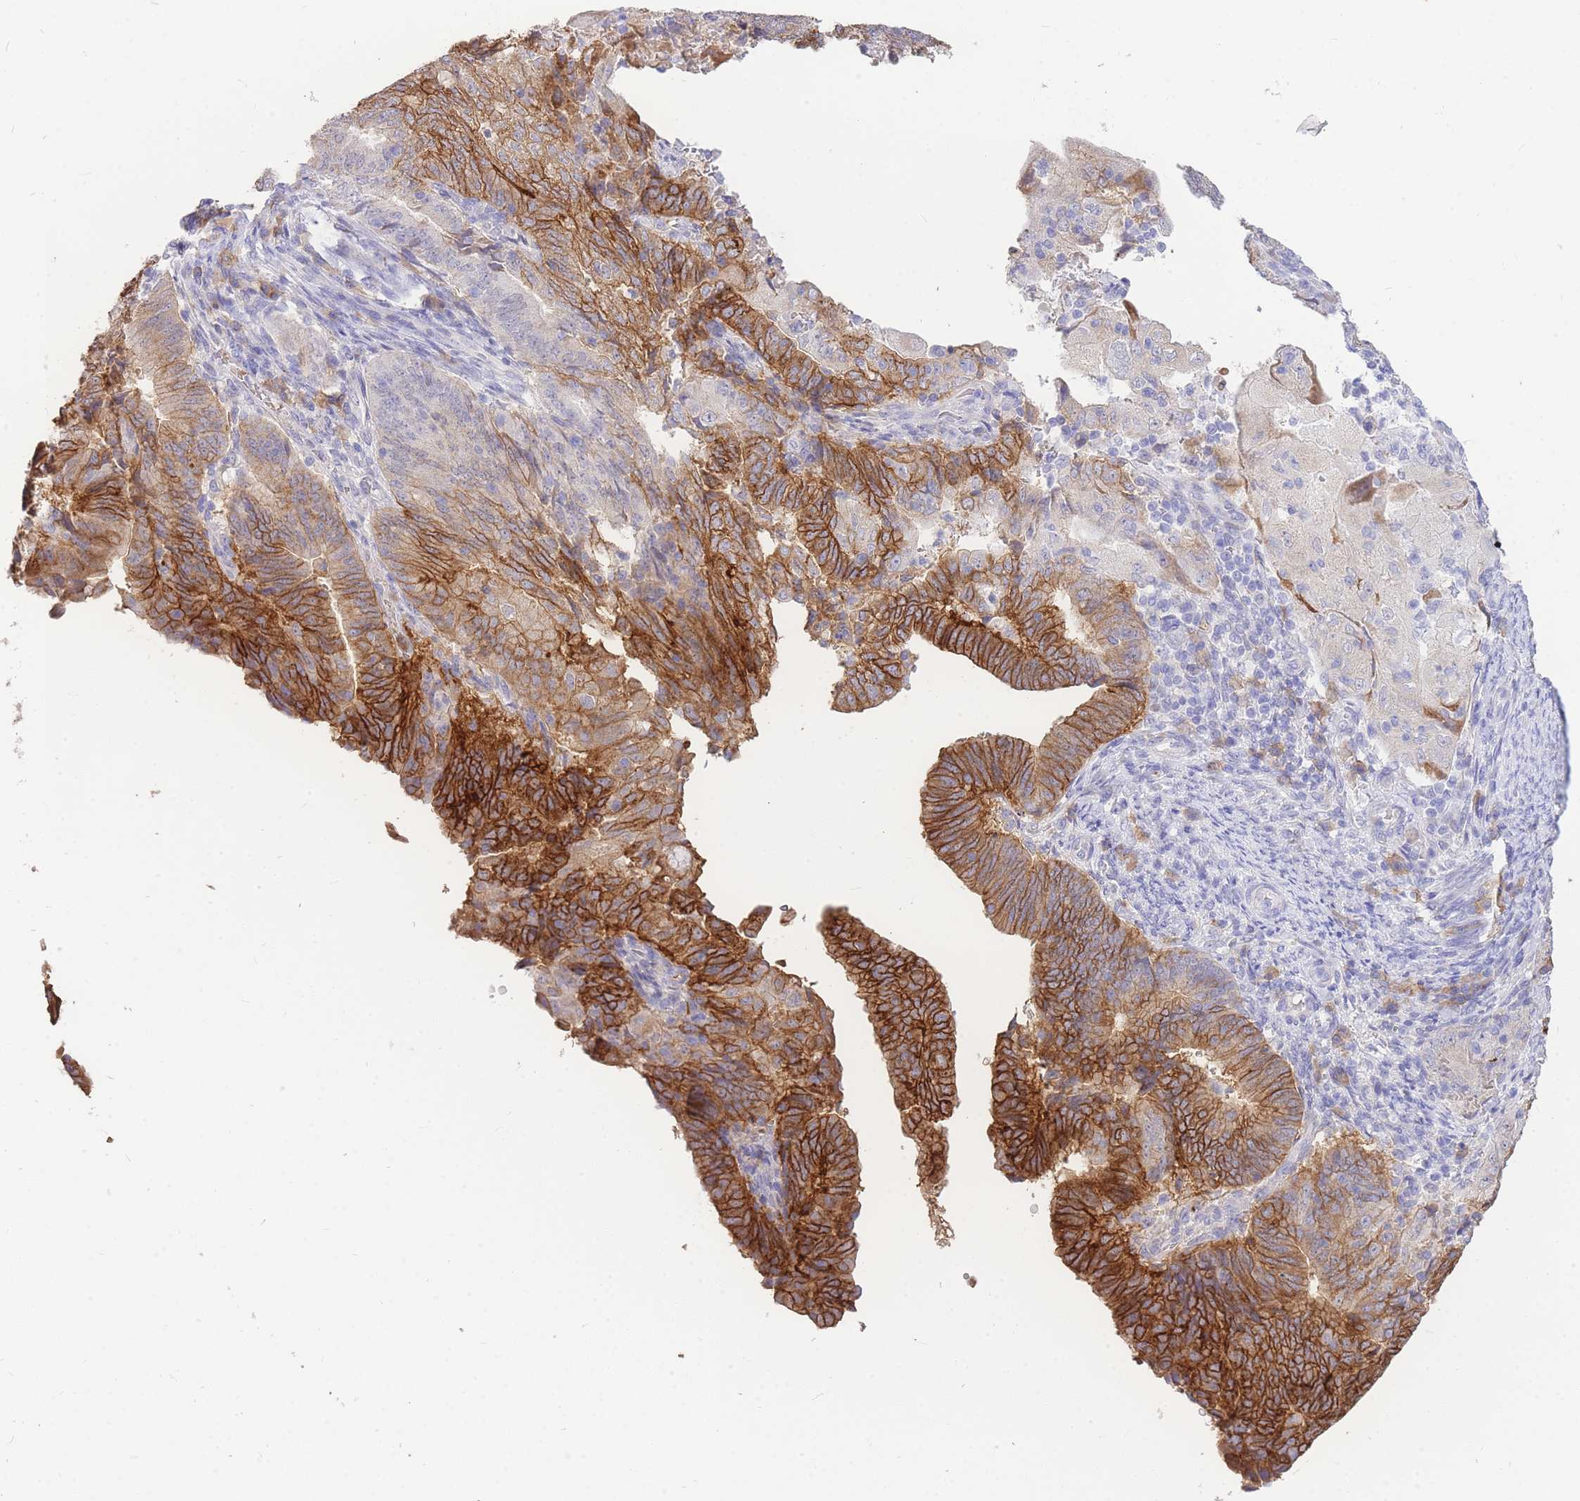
{"staining": {"intensity": "strong", "quantity": ">75%", "location": "cytoplasmic/membranous"}, "tissue": "endometrial cancer", "cell_type": "Tumor cells", "image_type": "cancer", "snomed": [{"axis": "morphology", "description": "Adenocarcinoma, NOS"}, {"axis": "topography", "description": "Endometrium"}], "caption": "A high amount of strong cytoplasmic/membranous expression is identified in approximately >75% of tumor cells in endometrial adenocarcinoma tissue. (DAB IHC with brightfield microscopy, high magnification).", "gene": "C2orf88", "patient": {"sex": "female", "age": 70}}